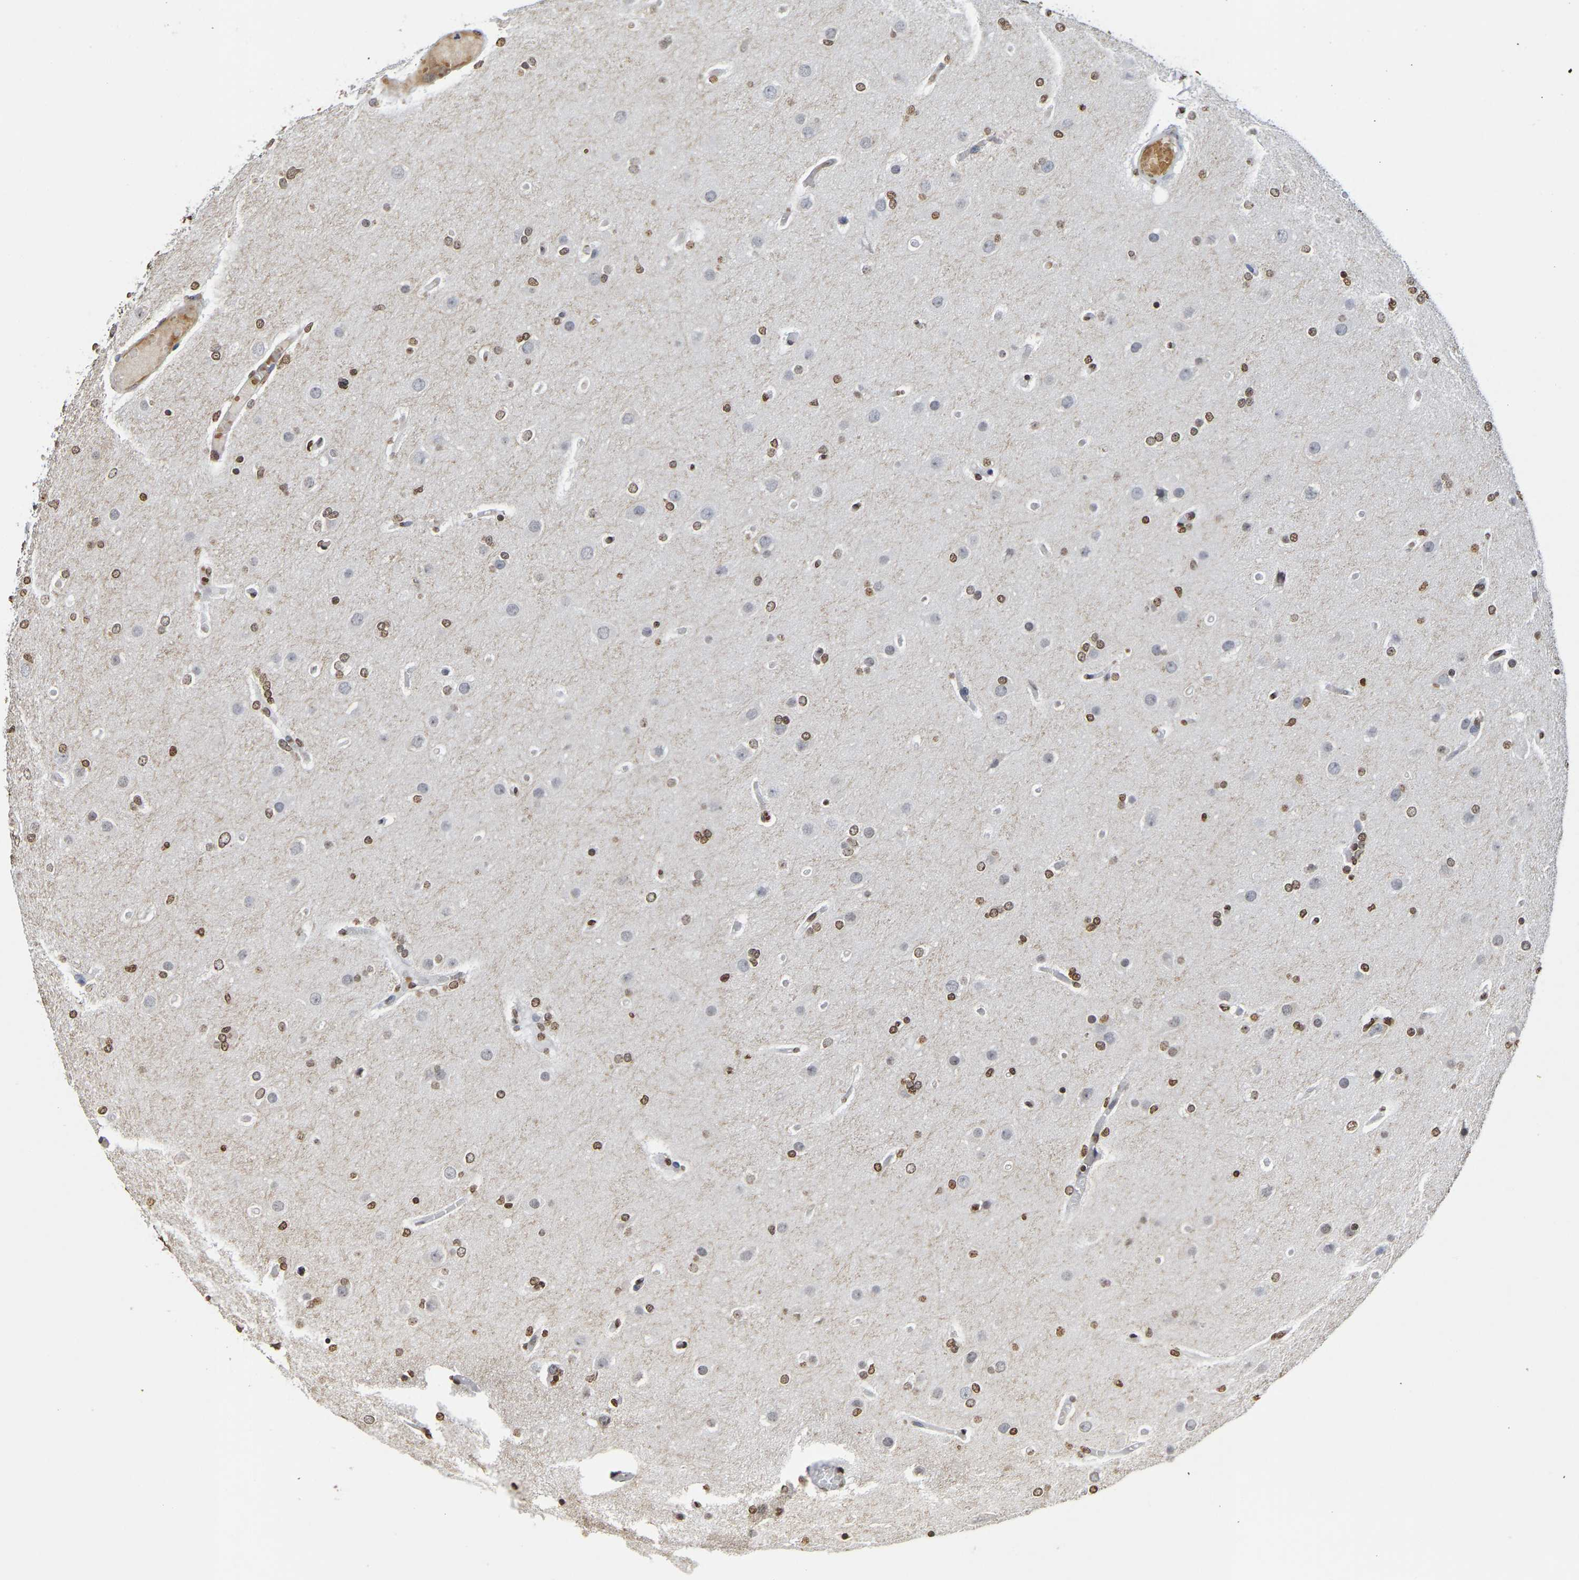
{"staining": {"intensity": "moderate", "quantity": ">75%", "location": "nuclear"}, "tissue": "glioma", "cell_type": "Tumor cells", "image_type": "cancer", "snomed": [{"axis": "morphology", "description": "Glioma, malignant, High grade"}, {"axis": "topography", "description": "Cerebral cortex"}], "caption": "A histopathology image of human glioma stained for a protein displays moderate nuclear brown staining in tumor cells. Ihc stains the protein of interest in brown and the nuclei are stained blue.", "gene": "ATF4", "patient": {"sex": "female", "age": 36}}